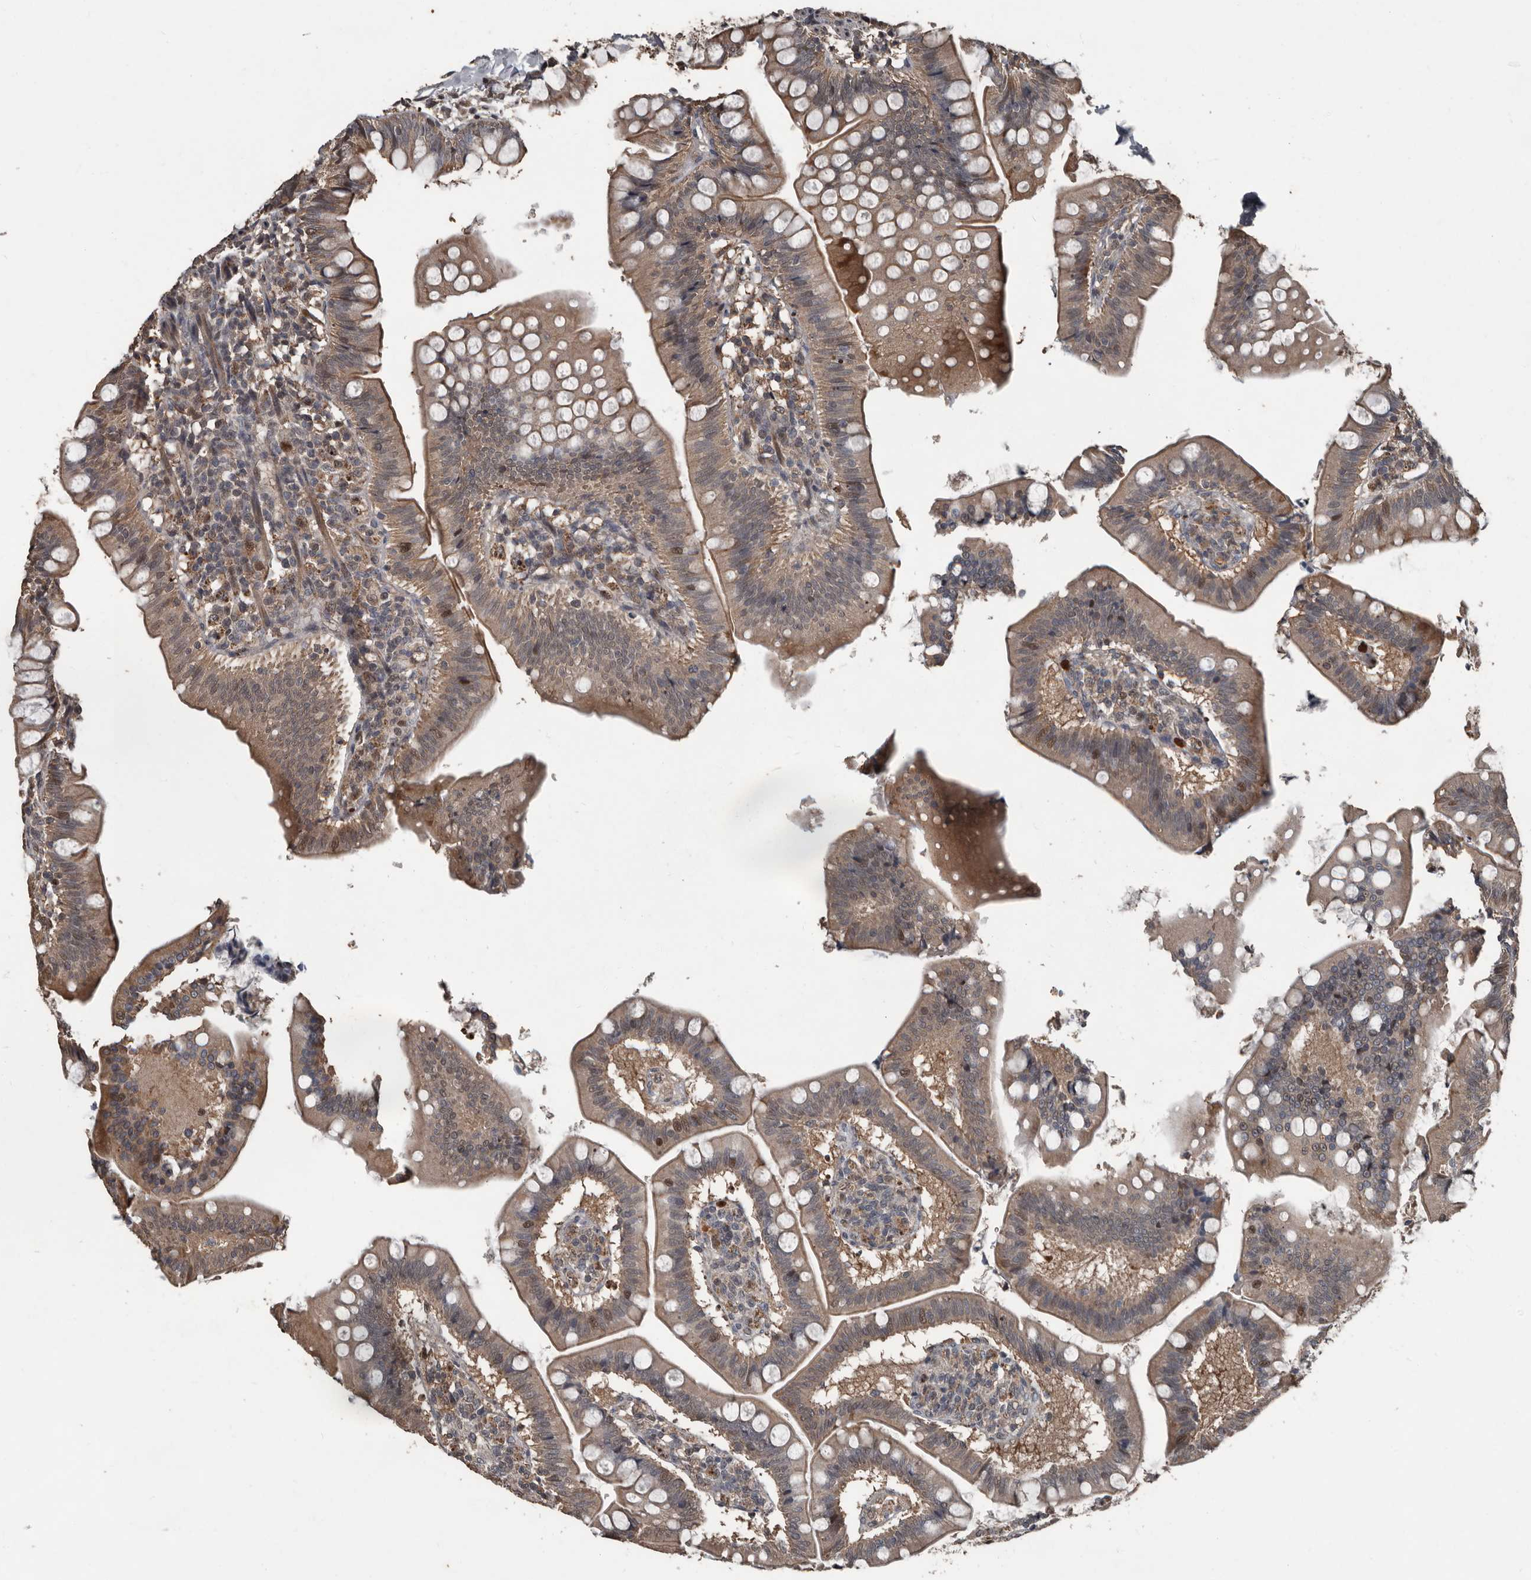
{"staining": {"intensity": "moderate", "quantity": ">75%", "location": "cytoplasmic/membranous"}, "tissue": "small intestine", "cell_type": "Glandular cells", "image_type": "normal", "snomed": [{"axis": "morphology", "description": "Normal tissue, NOS"}, {"axis": "topography", "description": "Small intestine"}], "caption": "High-power microscopy captured an immunohistochemistry (IHC) photomicrograph of benign small intestine, revealing moderate cytoplasmic/membranous expression in approximately >75% of glandular cells. (Brightfield microscopy of DAB IHC at high magnification).", "gene": "FSBP", "patient": {"sex": "male", "age": 7}}